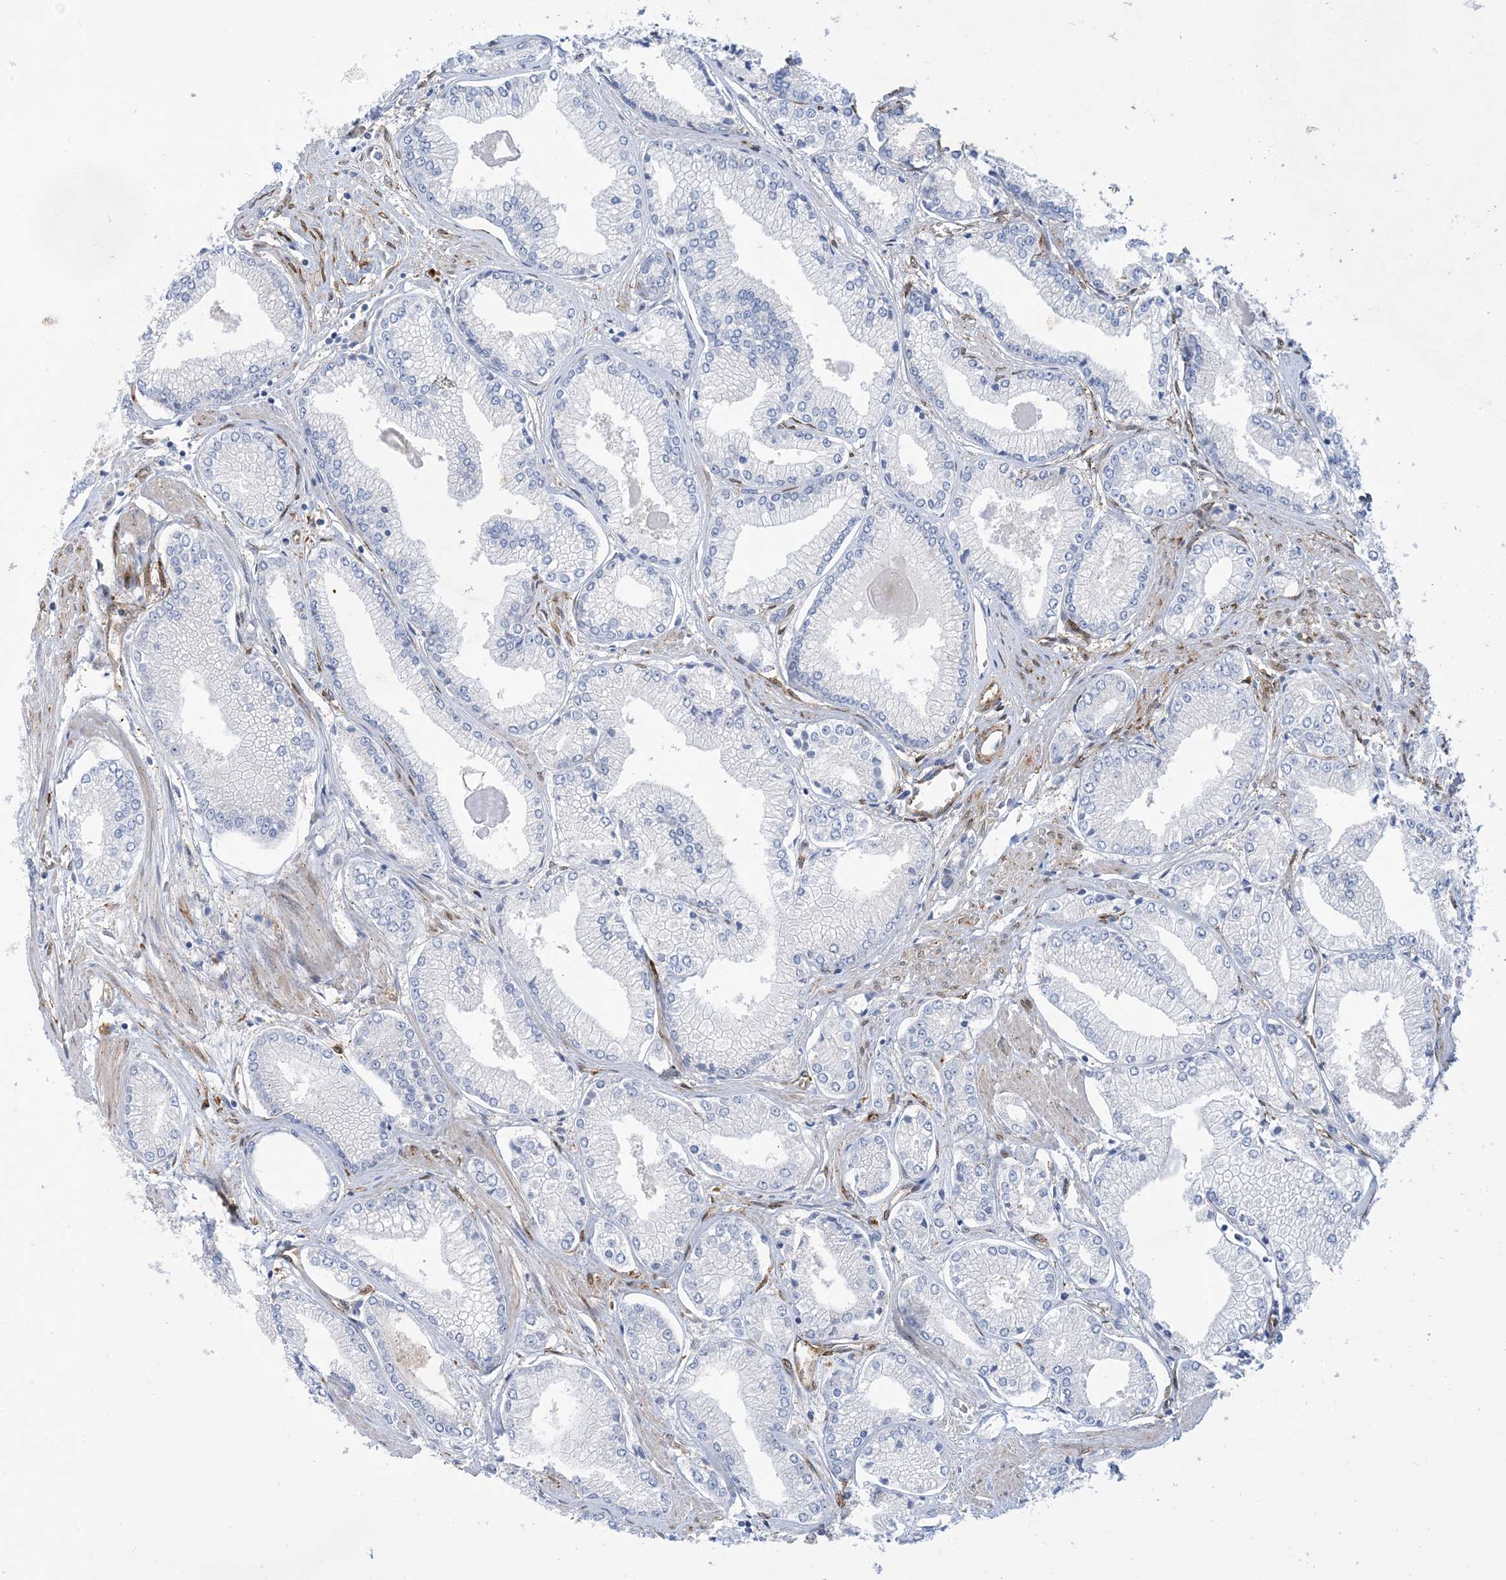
{"staining": {"intensity": "negative", "quantity": "none", "location": "none"}, "tissue": "prostate cancer", "cell_type": "Tumor cells", "image_type": "cancer", "snomed": [{"axis": "morphology", "description": "Adenocarcinoma, Low grade"}, {"axis": "topography", "description": "Prostate"}], "caption": "IHC of human prostate cancer (adenocarcinoma (low-grade)) reveals no staining in tumor cells. (DAB immunohistochemistry (IHC), high magnification).", "gene": "RBMS3", "patient": {"sex": "male", "age": 60}}